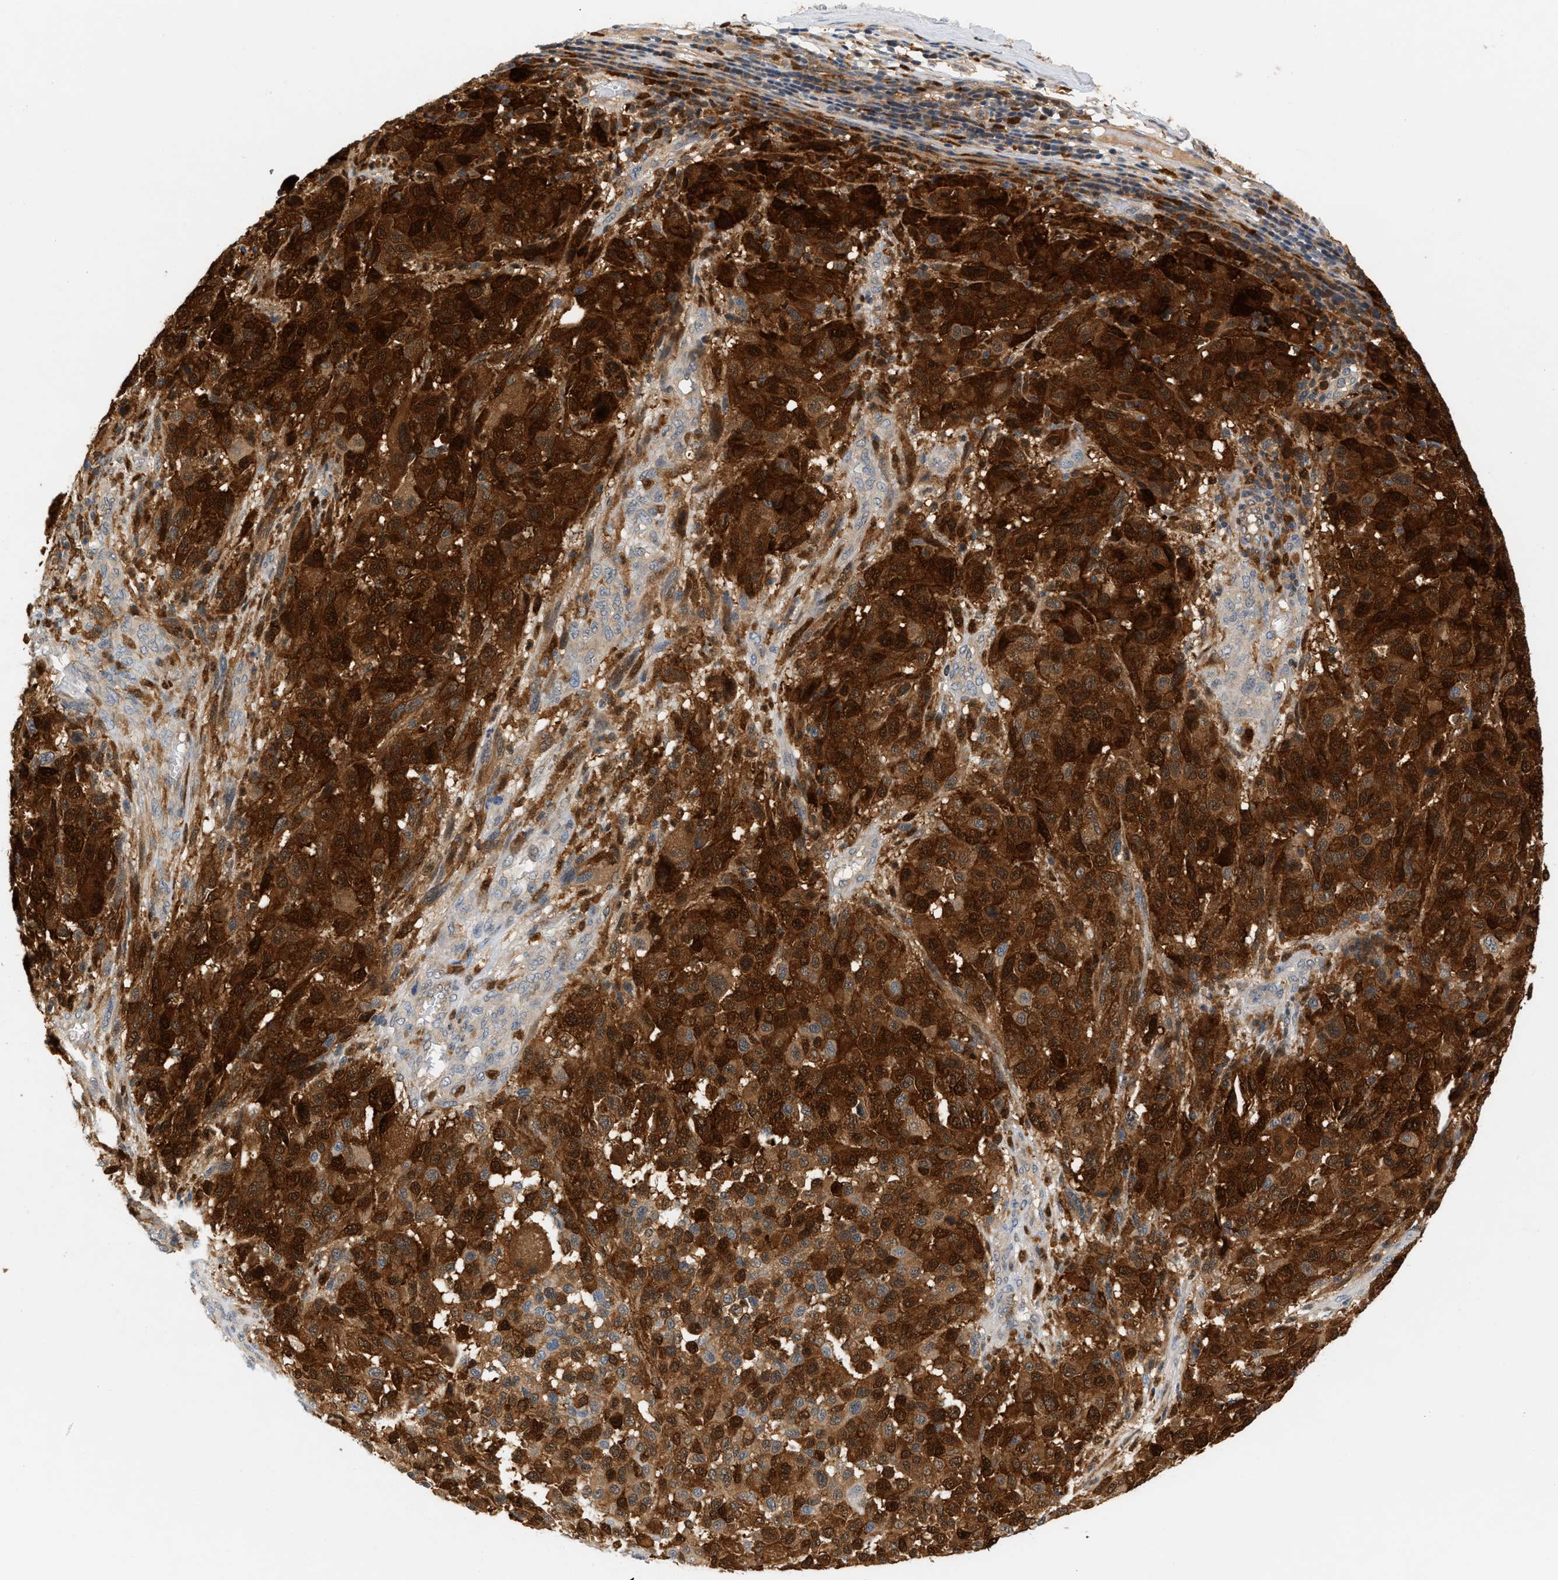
{"staining": {"intensity": "strong", "quantity": ">75%", "location": "cytoplasmic/membranous"}, "tissue": "melanoma", "cell_type": "Tumor cells", "image_type": "cancer", "snomed": [{"axis": "morphology", "description": "Malignant melanoma, Metastatic site"}, {"axis": "topography", "description": "Lymph node"}], "caption": "This histopathology image displays immunohistochemistry (IHC) staining of malignant melanoma (metastatic site), with high strong cytoplasmic/membranous staining in about >75% of tumor cells.", "gene": "PYCARD", "patient": {"sex": "male", "age": 61}}